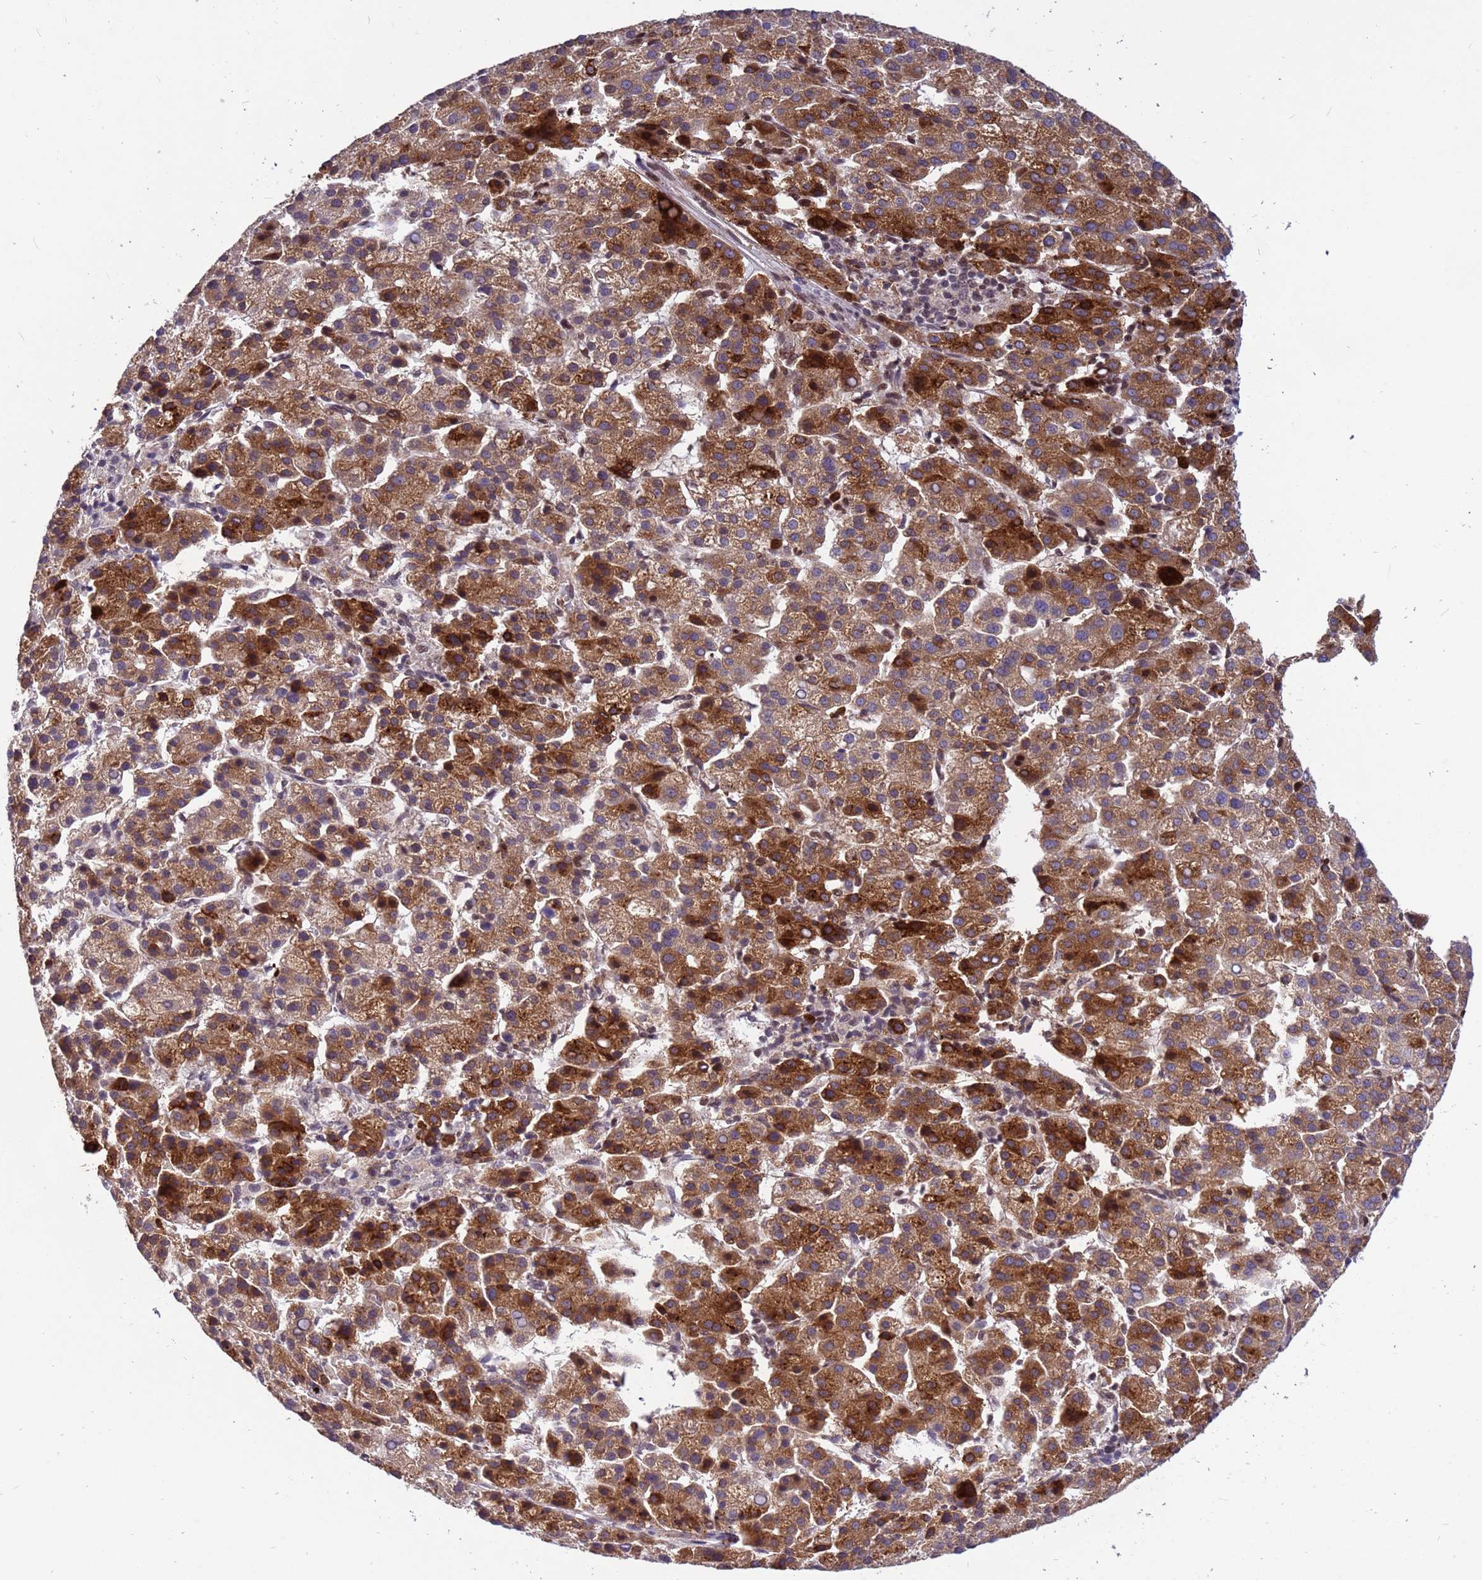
{"staining": {"intensity": "strong", "quantity": ">75%", "location": "cytoplasmic/membranous"}, "tissue": "liver cancer", "cell_type": "Tumor cells", "image_type": "cancer", "snomed": [{"axis": "morphology", "description": "Carcinoma, Hepatocellular, NOS"}, {"axis": "topography", "description": "Liver"}], "caption": "Liver cancer was stained to show a protein in brown. There is high levels of strong cytoplasmic/membranous staining in about >75% of tumor cells. The staining was performed using DAB (3,3'-diaminobenzidine) to visualize the protein expression in brown, while the nuclei were stained in blue with hematoxylin (Magnification: 20x).", "gene": "ORM1", "patient": {"sex": "female", "age": 58}}